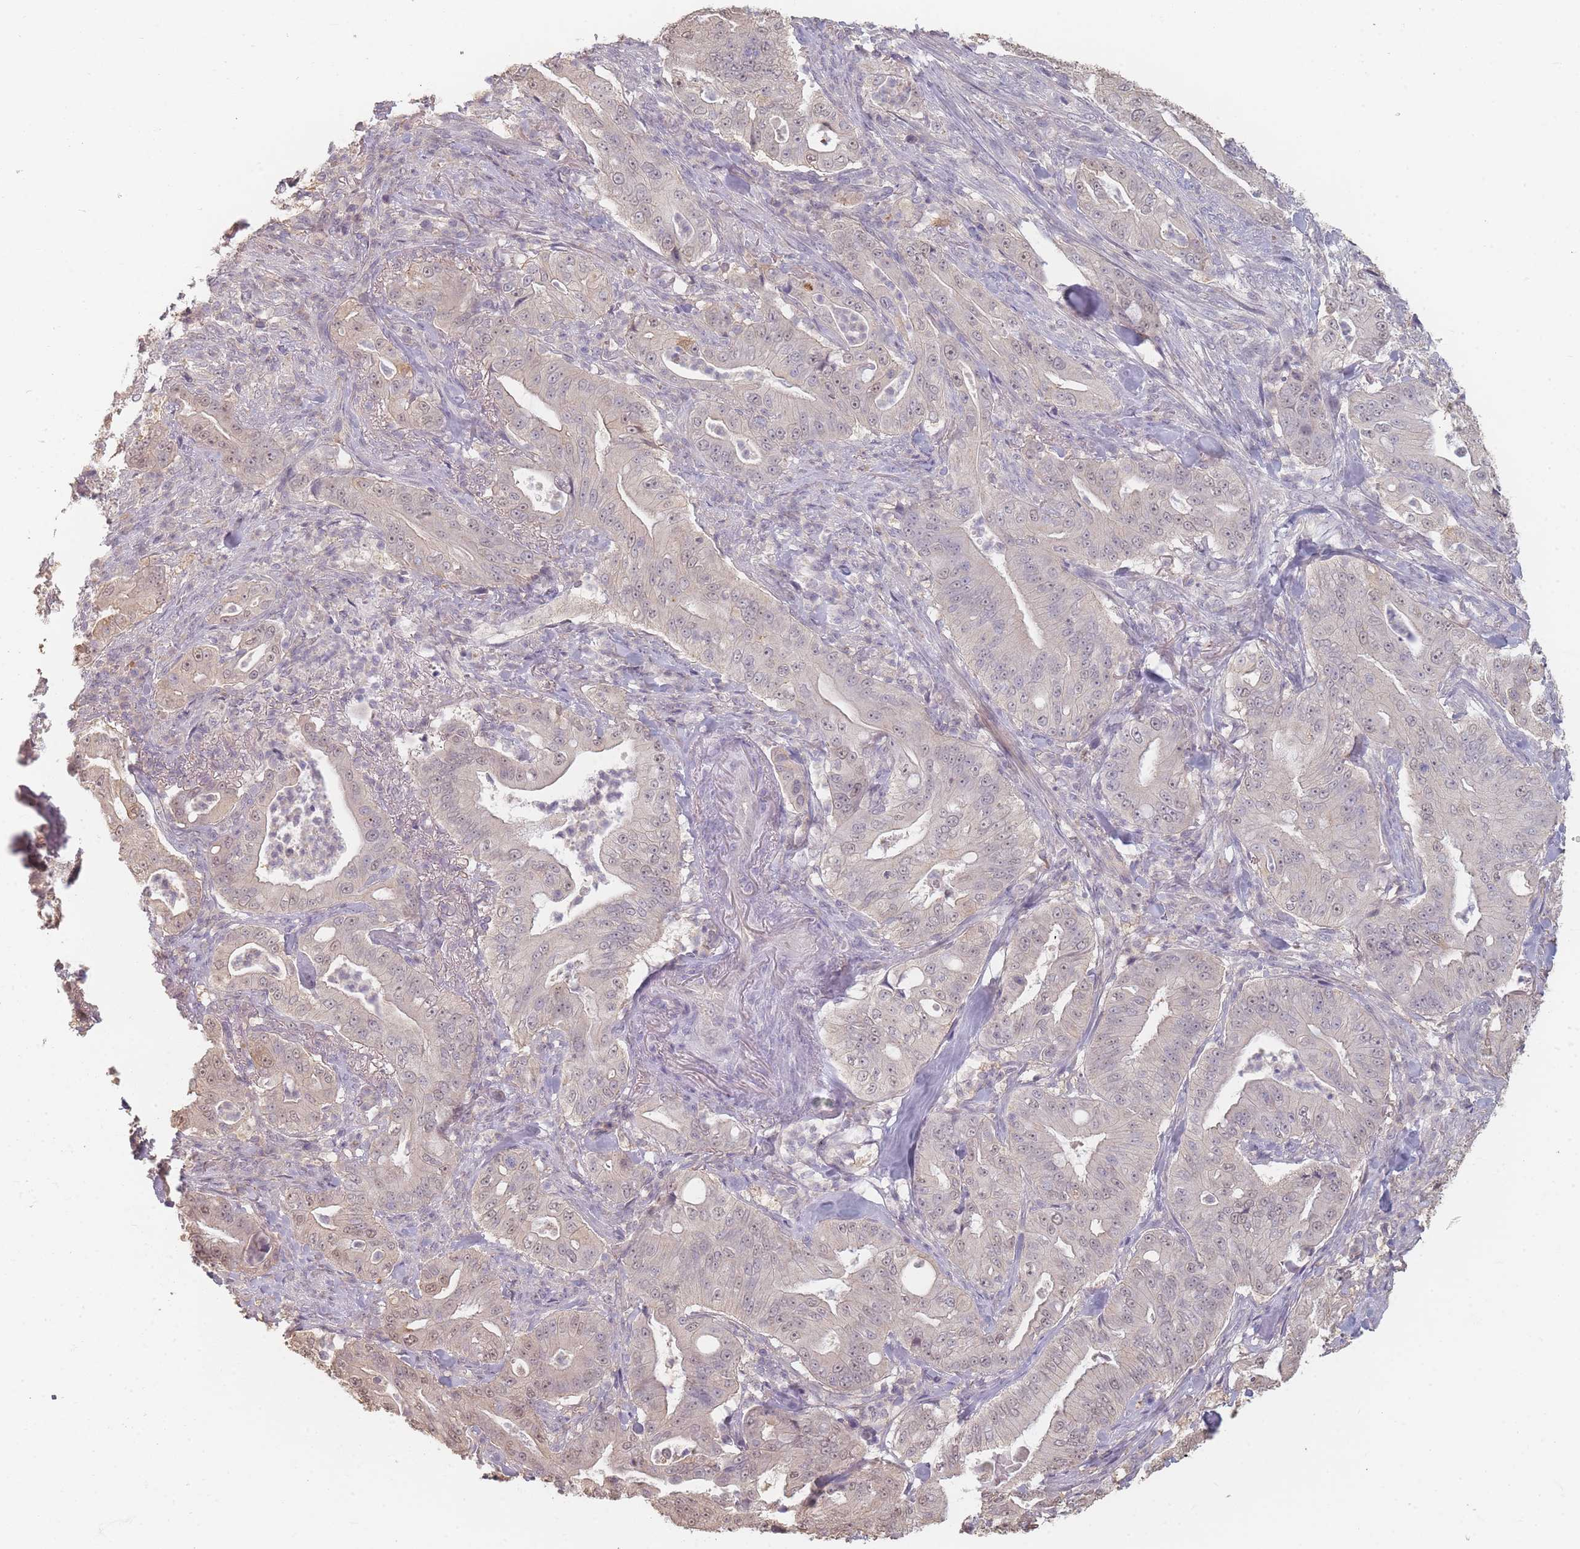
{"staining": {"intensity": "weak", "quantity": "25%-75%", "location": "nuclear"}, "tissue": "pancreatic cancer", "cell_type": "Tumor cells", "image_type": "cancer", "snomed": [{"axis": "morphology", "description": "Adenocarcinoma, NOS"}, {"axis": "topography", "description": "Pancreas"}], "caption": "Human pancreatic adenocarcinoma stained with a brown dye exhibits weak nuclear positive positivity in about 25%-75% of tumor cells.", "gene": "RFTN1", "patient": {"sex": "male", "age": 71}}